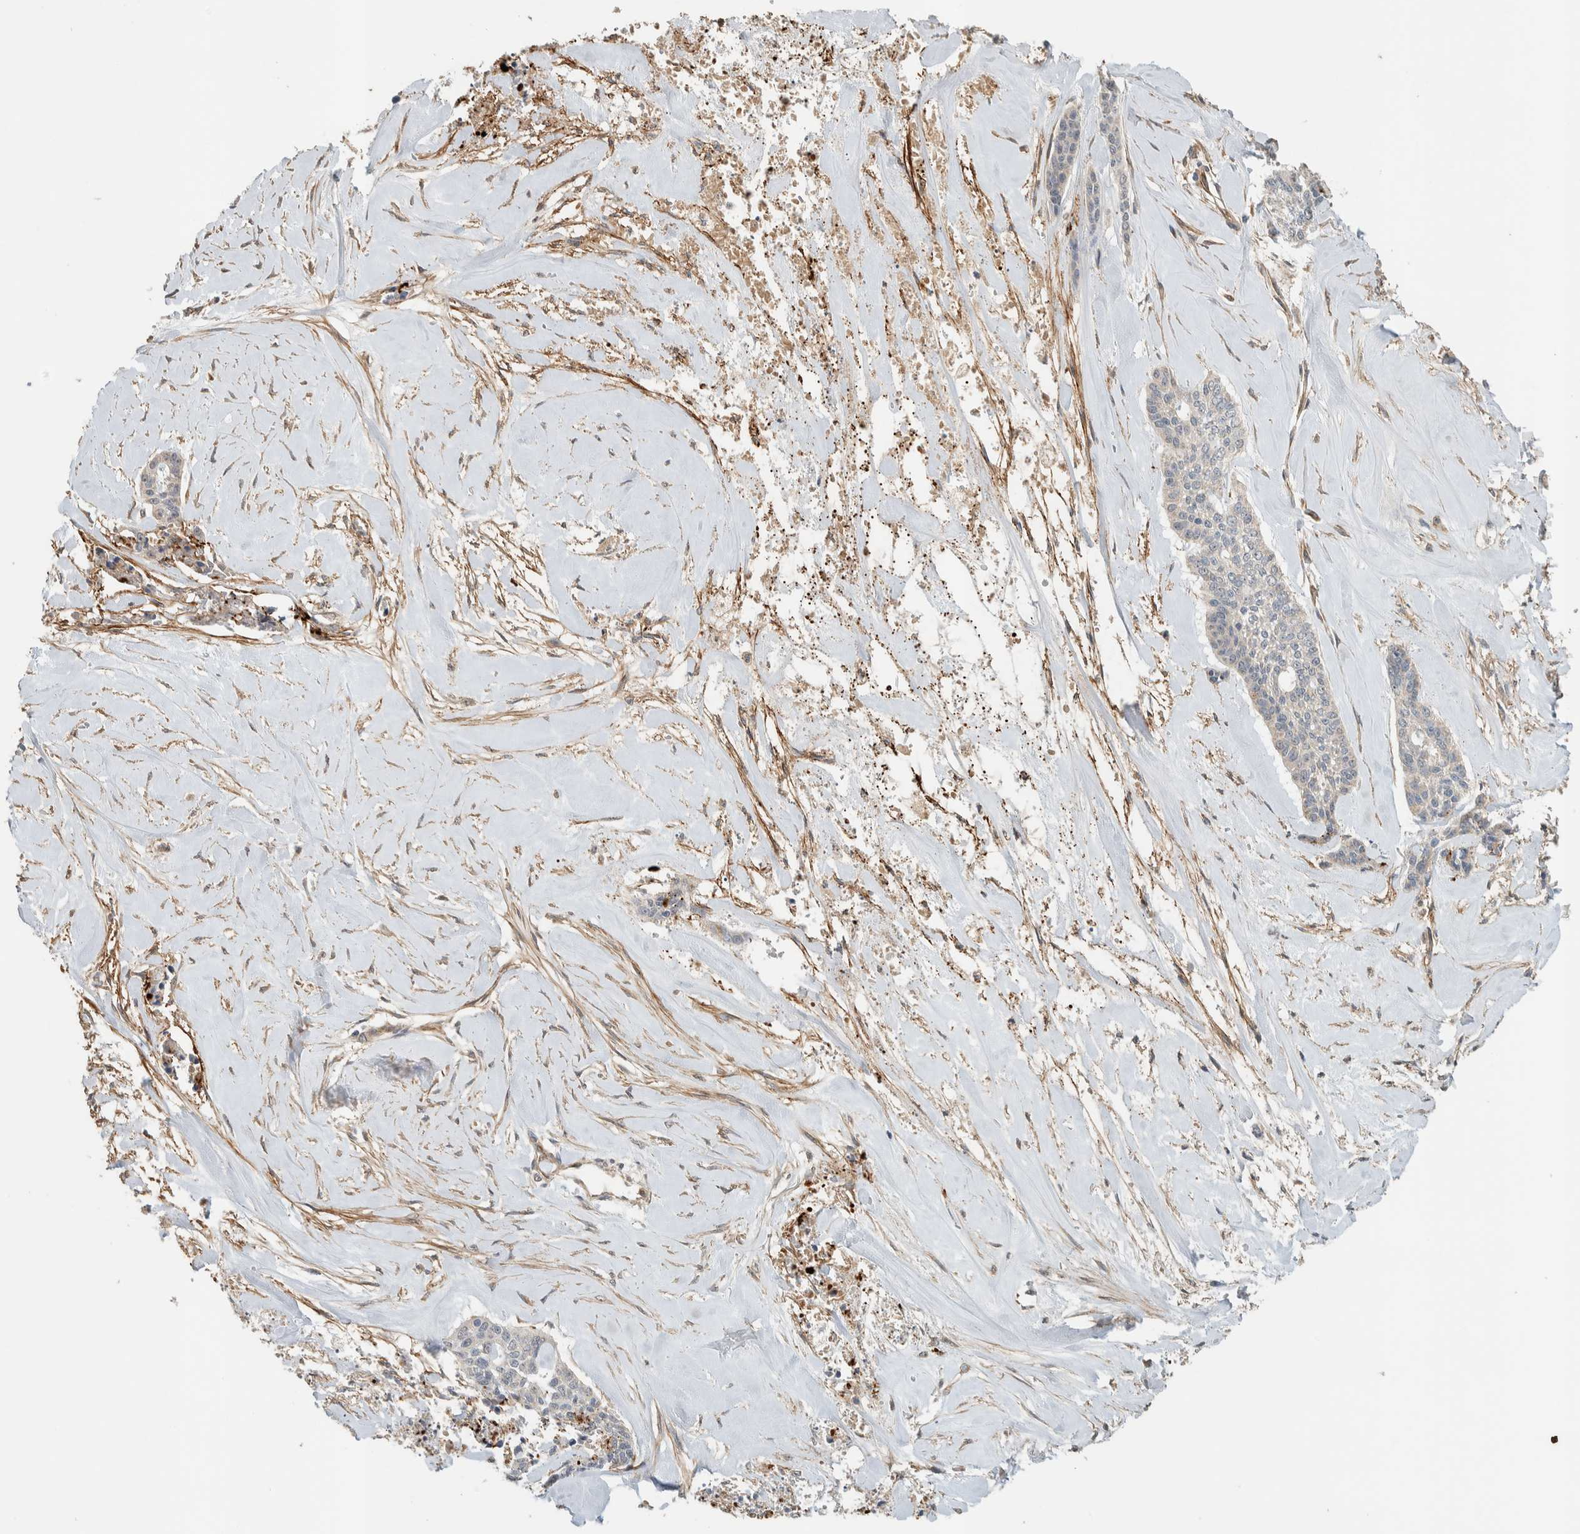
{"staining": {"intensity": "negative", "quantity": "none", "location": "none"}, "tissue": "skin cancer", "cell_type": "Tumor cells", "image_type": "cancer", "snomed": [{"axis": "morphology", "description": "Basal cell carcinoma"}, {"axis": "topography", "description": "Skin"}], "caption": "An immunohistochemistry histopathology image of skin cancer is shown. There is no staining in tumor cells of skin cancer.", "gene": "PDE7B", "patient": {"sex": "female", "age": 64}}